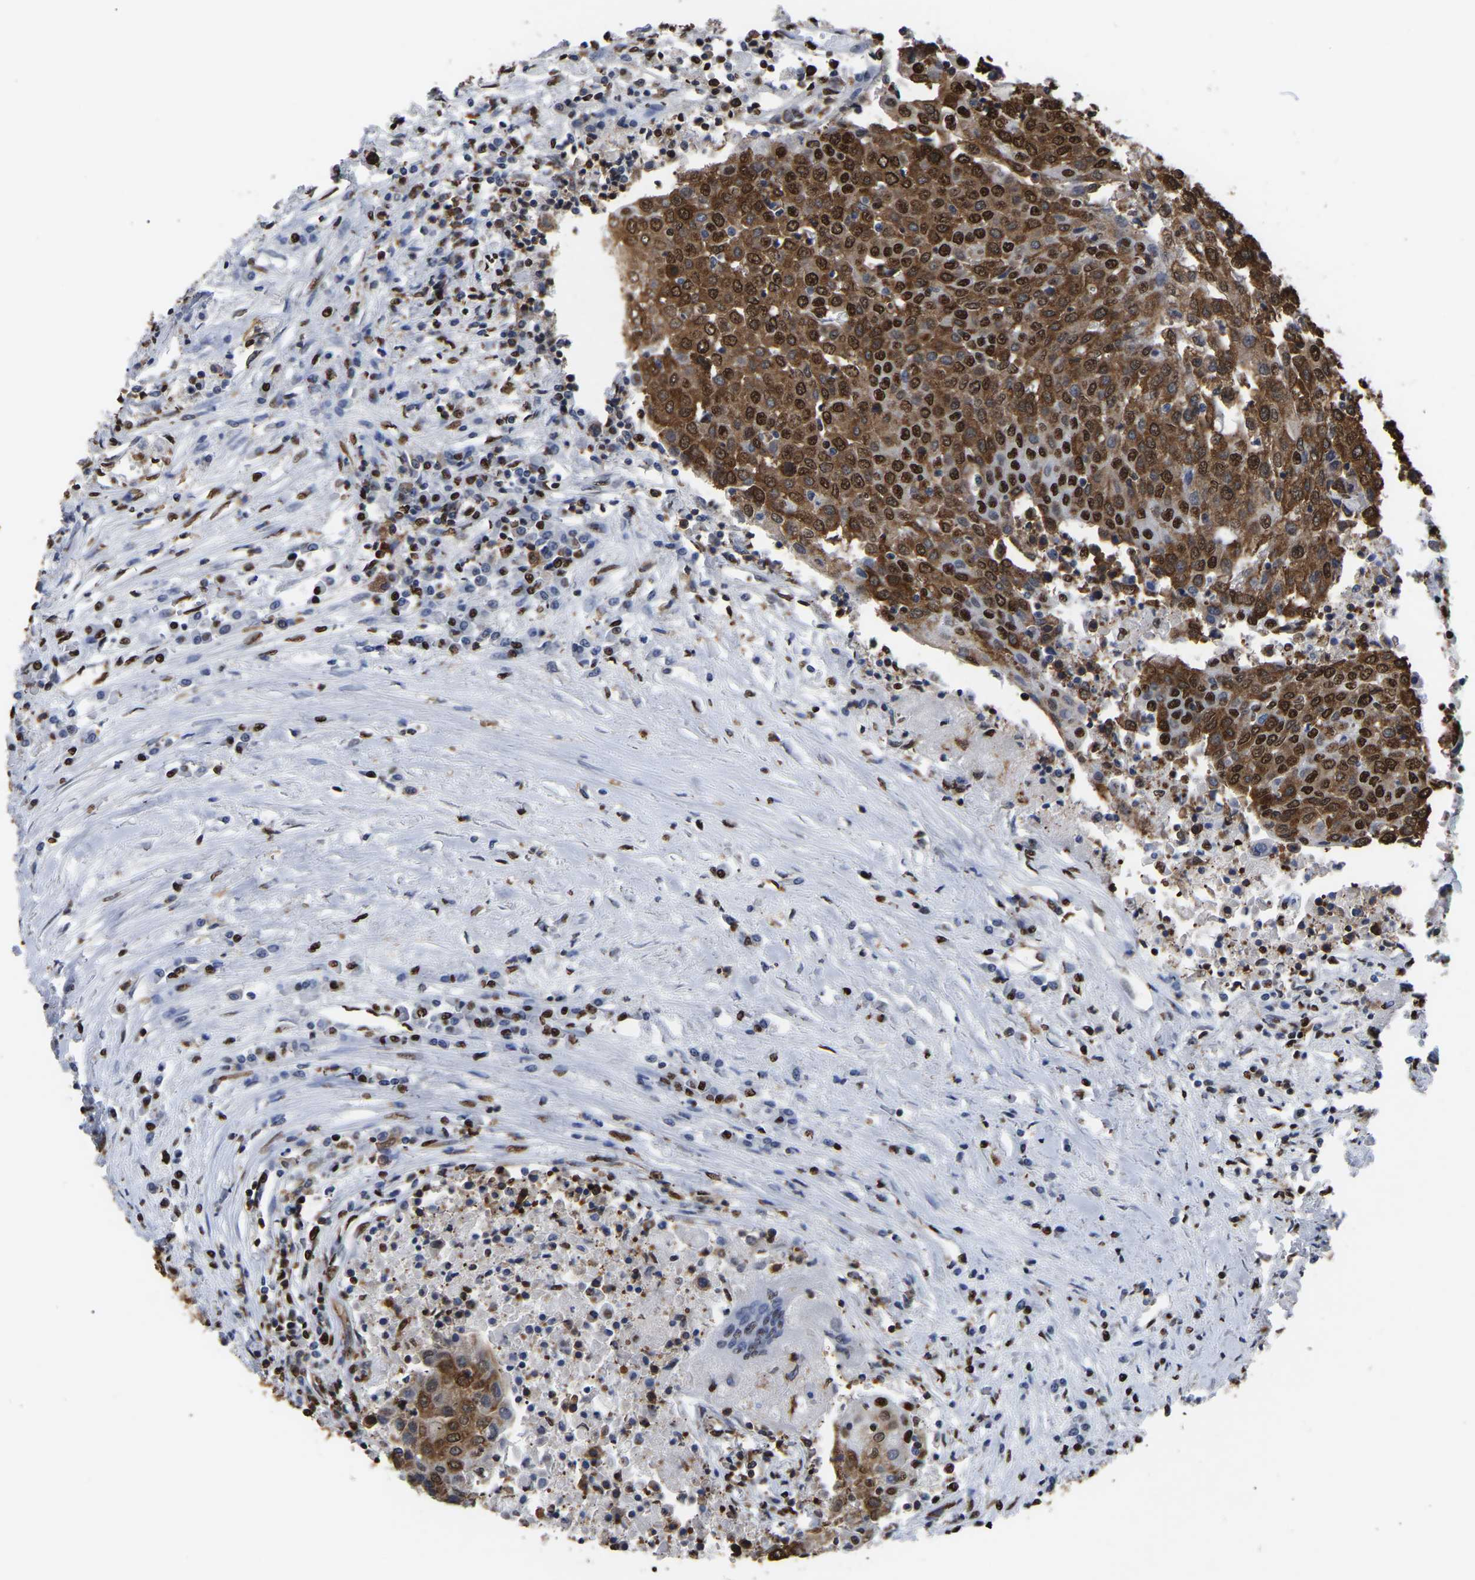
{"staining": {"intensity": "strong", "quantity": ">75%", "location": "cytoplasmic/membranous,nuclear"}, "tissue": "urothelial cancer", "cell_type": "Tumor cells", "image_type": "cancer", "snomed": [{"axis": "morphology", "description": "Urothelial carcinoma, High grade"}, {"axis": "topography", "description": "Urinary bladder"}], "caption": "Immunohistochemistry (IHC) staining of high-grade urothelial carcinoma, which exhibits high levels of strong cytoplasmic/membranous and nuclear staining in about >75% of tumor cells indicating strong cytoplasmic/membranous and nuclear protein expression. The staining was performed using DAB (3,3'-diaminobenzidine) (brown) for protein detection and nuclei were counterstained in hematoxylin (blue).", "gene": "RBL2", "patient": {"sex": "female", "age": 85}}